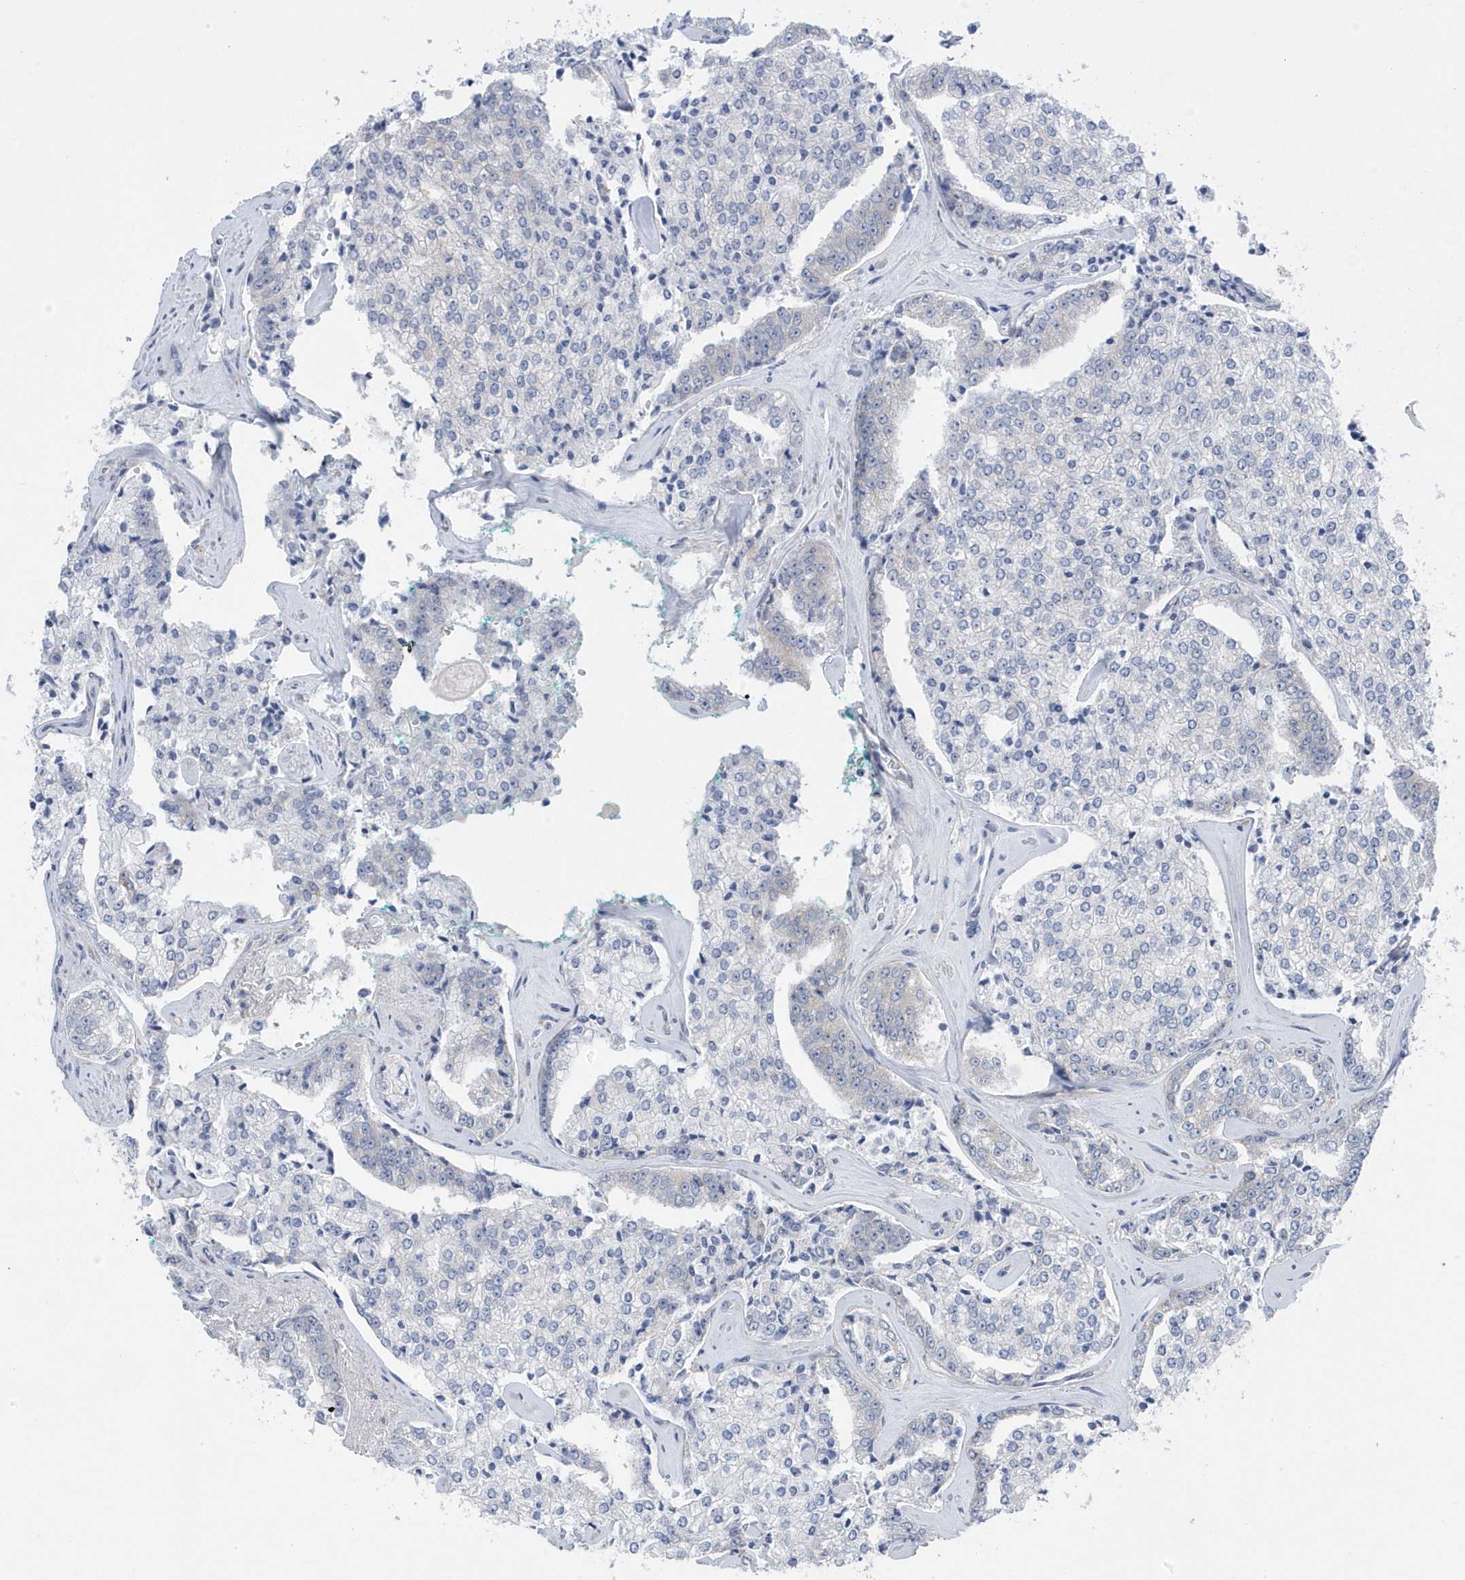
{"staining": {"intensity": "negative", "quantity": "none", "location": "none"}, "tissue": "prostate cancer", "cell_type": "Tumor cells", "image_type": "cancer", "snomed": [{"axis": "morphology", "description": "Adenocarcinoma, High grade"}, {"axis": "topography", "description": "Prostate"}], "caption": "There is no significant expression in tumor cells of prostate high-grade adenocarcinoma.", "gene": "ANAPC1", "patient": {"sex": "male", "age": 71}}